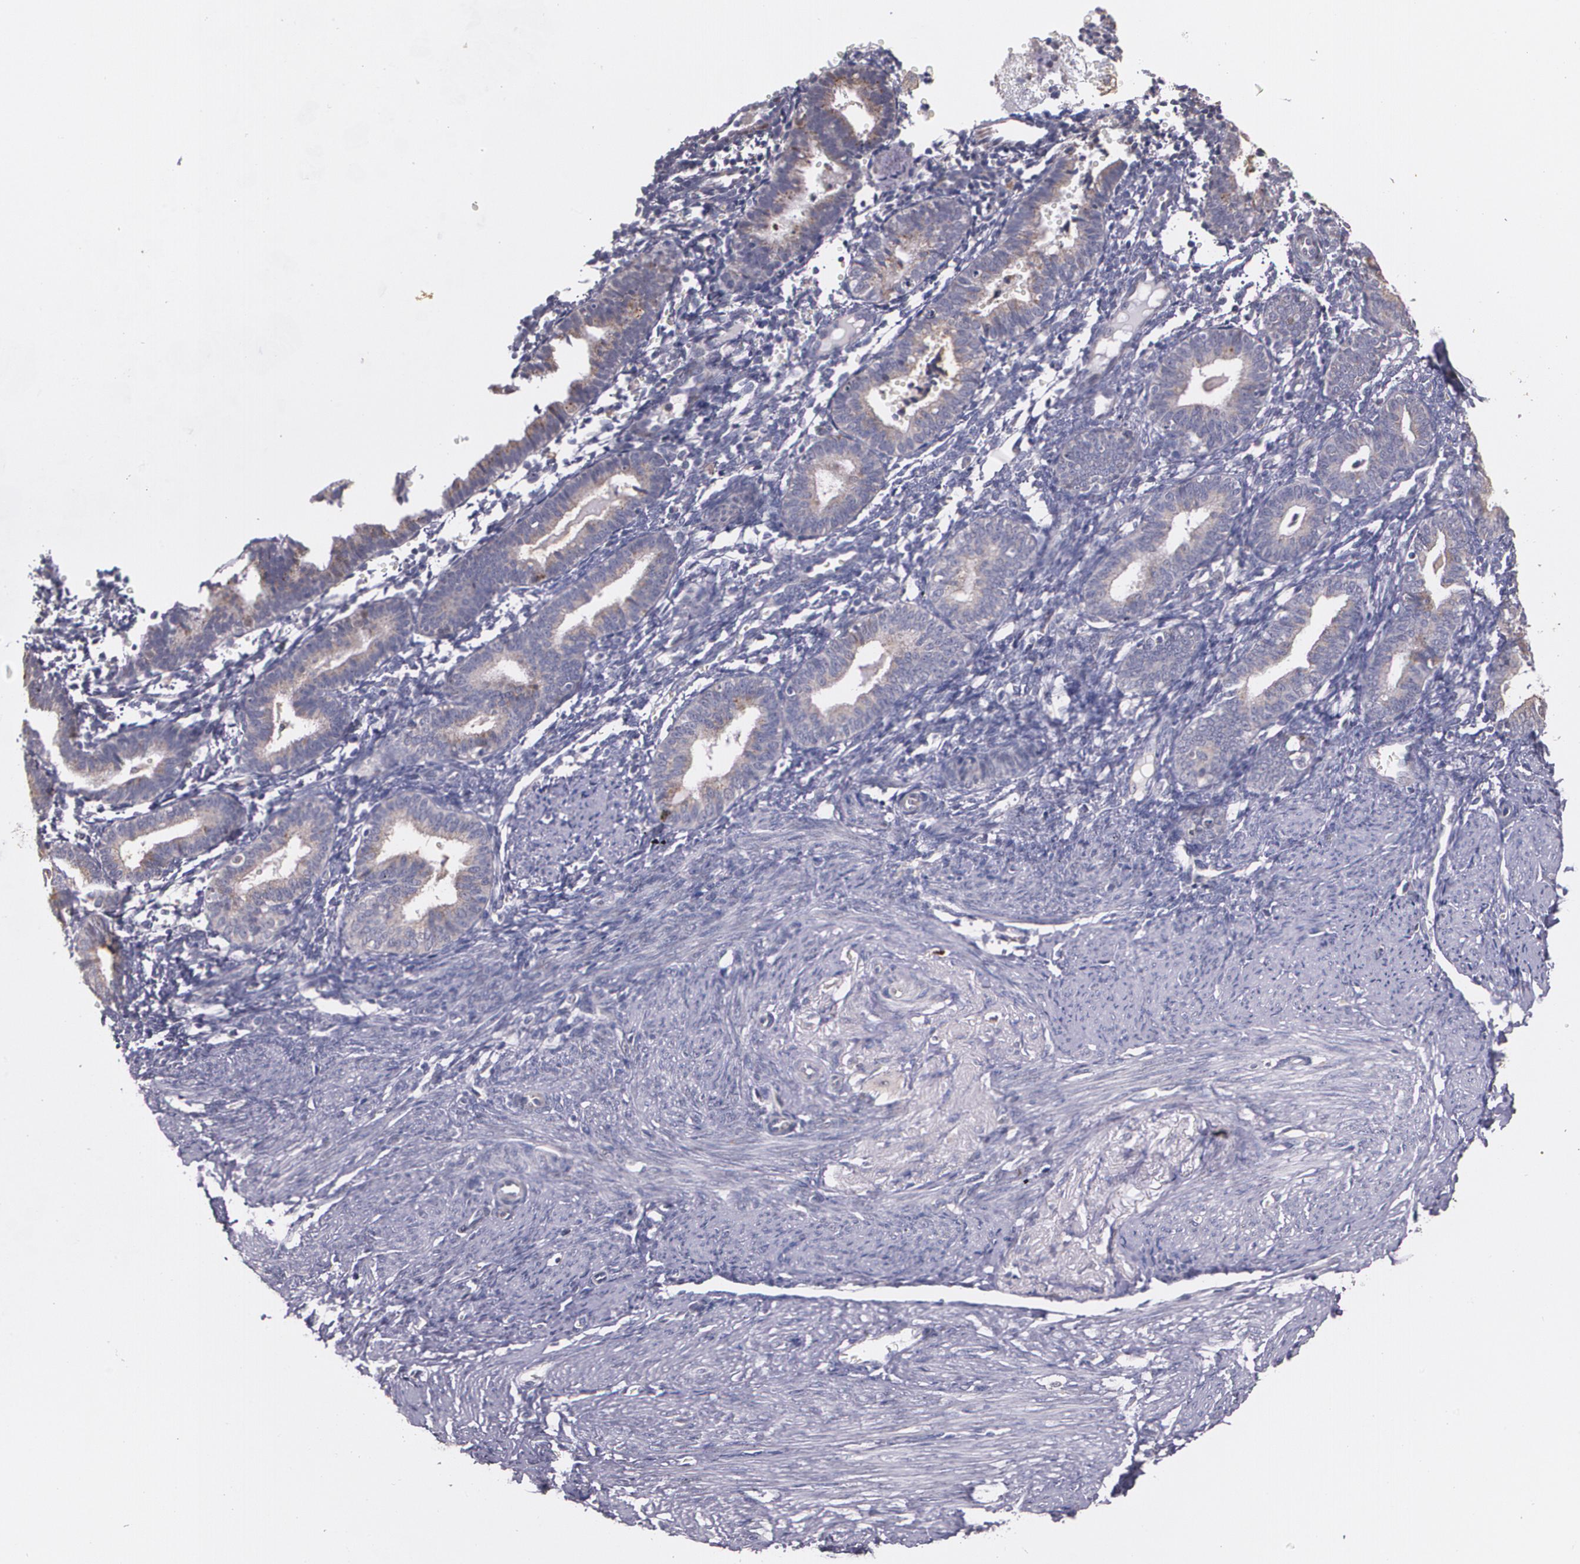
{"staining": {"intensity": "negative", "quantity": "none", "location": "none"}, "tissue": "endometrium", "cell_type": "Cells in endometrial stroma", "image_type": "normal", "snomed": [{"axis": "morphology", "description": "Normal tissue, NOS"}, {"axis": "topography", "description": "Endometrium"}], "caption": "A high-resolution histopathology image shows immunohistochemistry staining of benign endometrium, which reveals no significant positivity in cells in endometrial stroma.", "gene": "ATF3", "patient": {"sex": "female", "age": 61}}